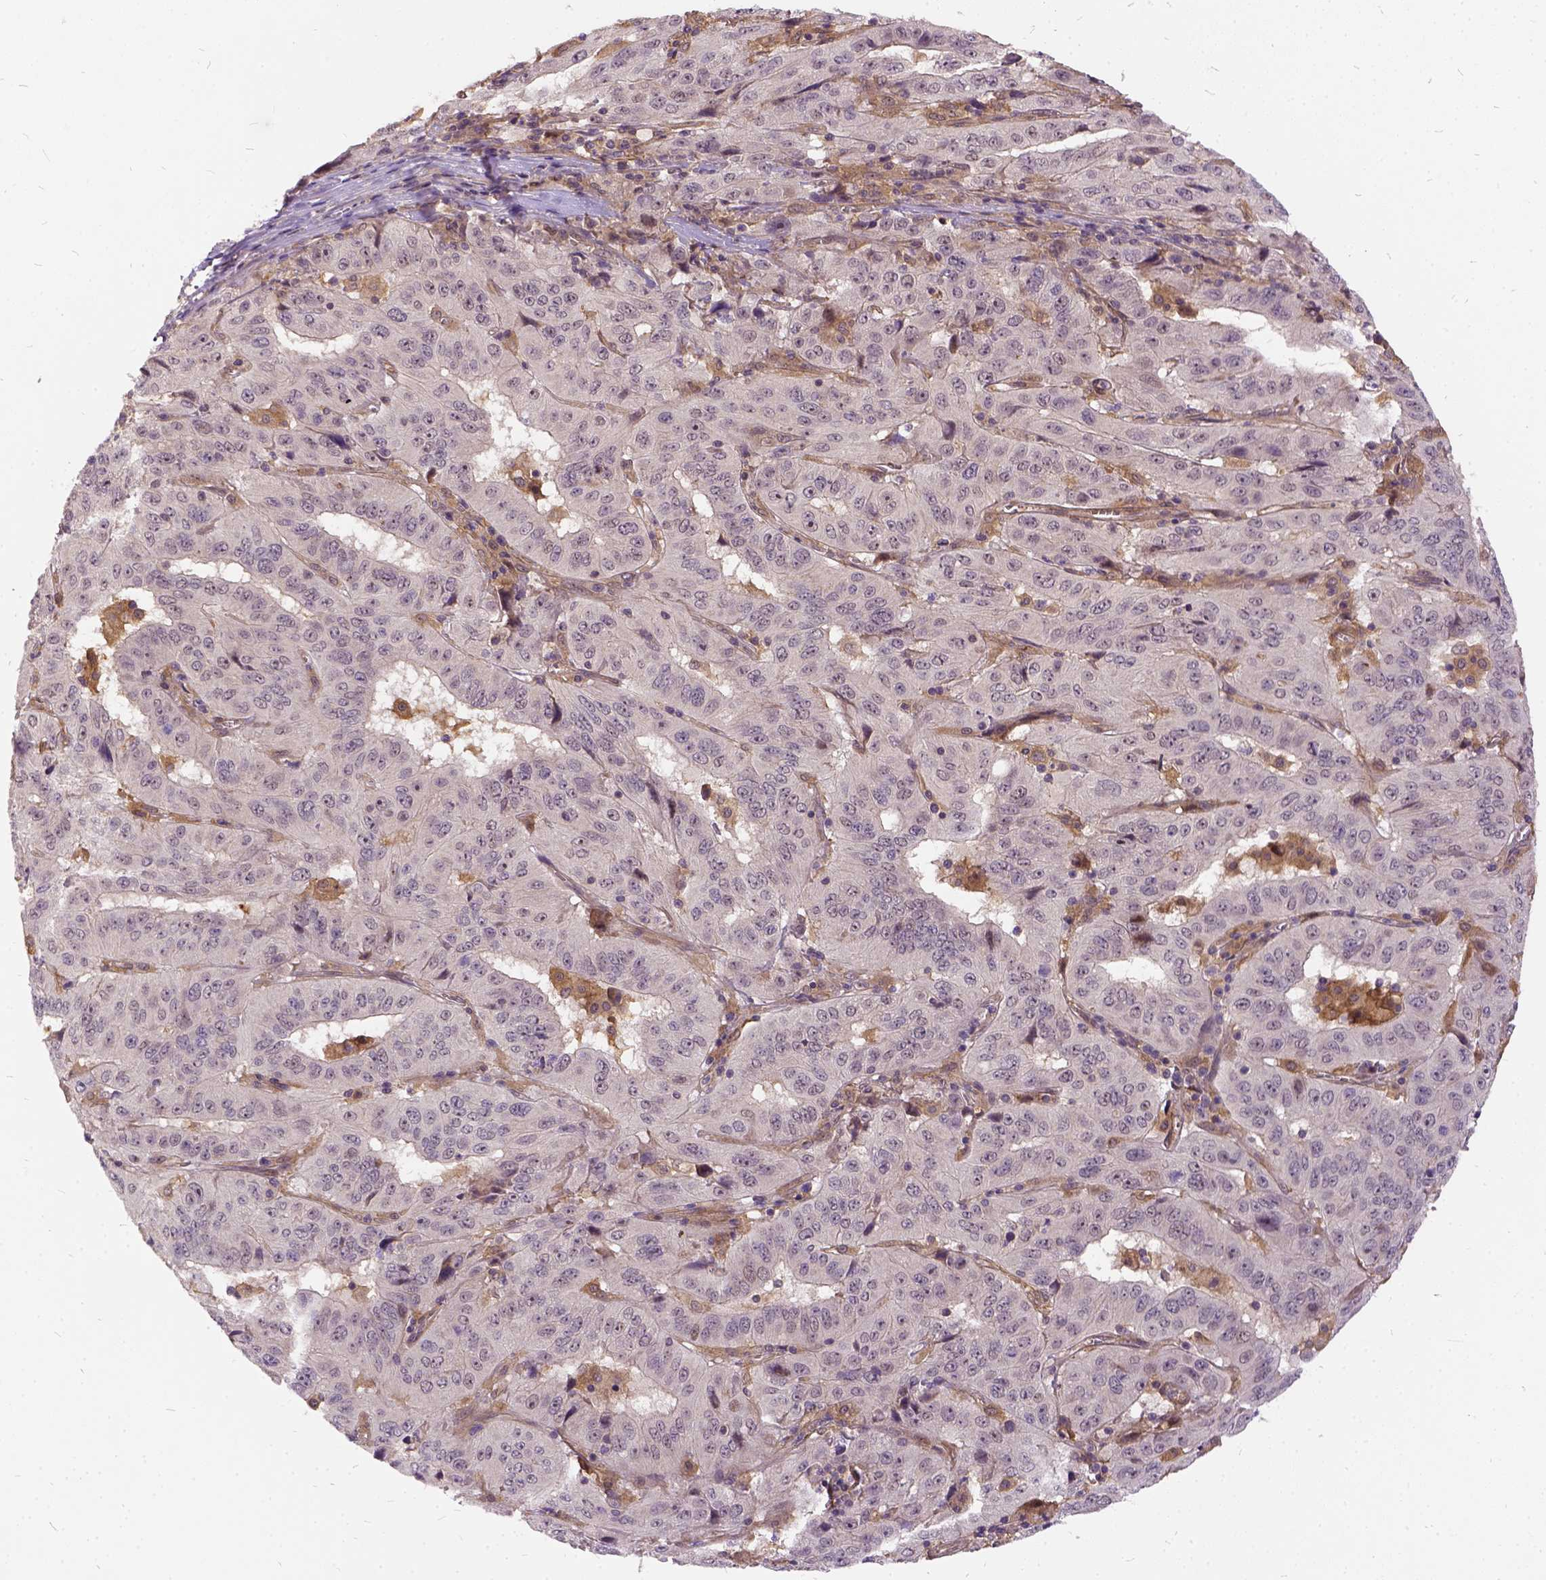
{"staining": {"intensity": "negative", "quantity": "none", "location": "none"}, "tissue": "pancreatic cancer", "cell_type": "Tumor cells", "image_type": "cancer", "snomed": [{"axis": "morphology", "description": "Adenocarcinoma, NOS"}, {"axis": "topography", "description": "Pancreas"}], "caption": "IHC micrograph of human pancreatic cancer (adenocarcinoma) stained for a protein (brown), which demonstrates no positivity in tumor cells.", "gene": "ILRUN", "patient": {"sex": "male", "age": 63}}